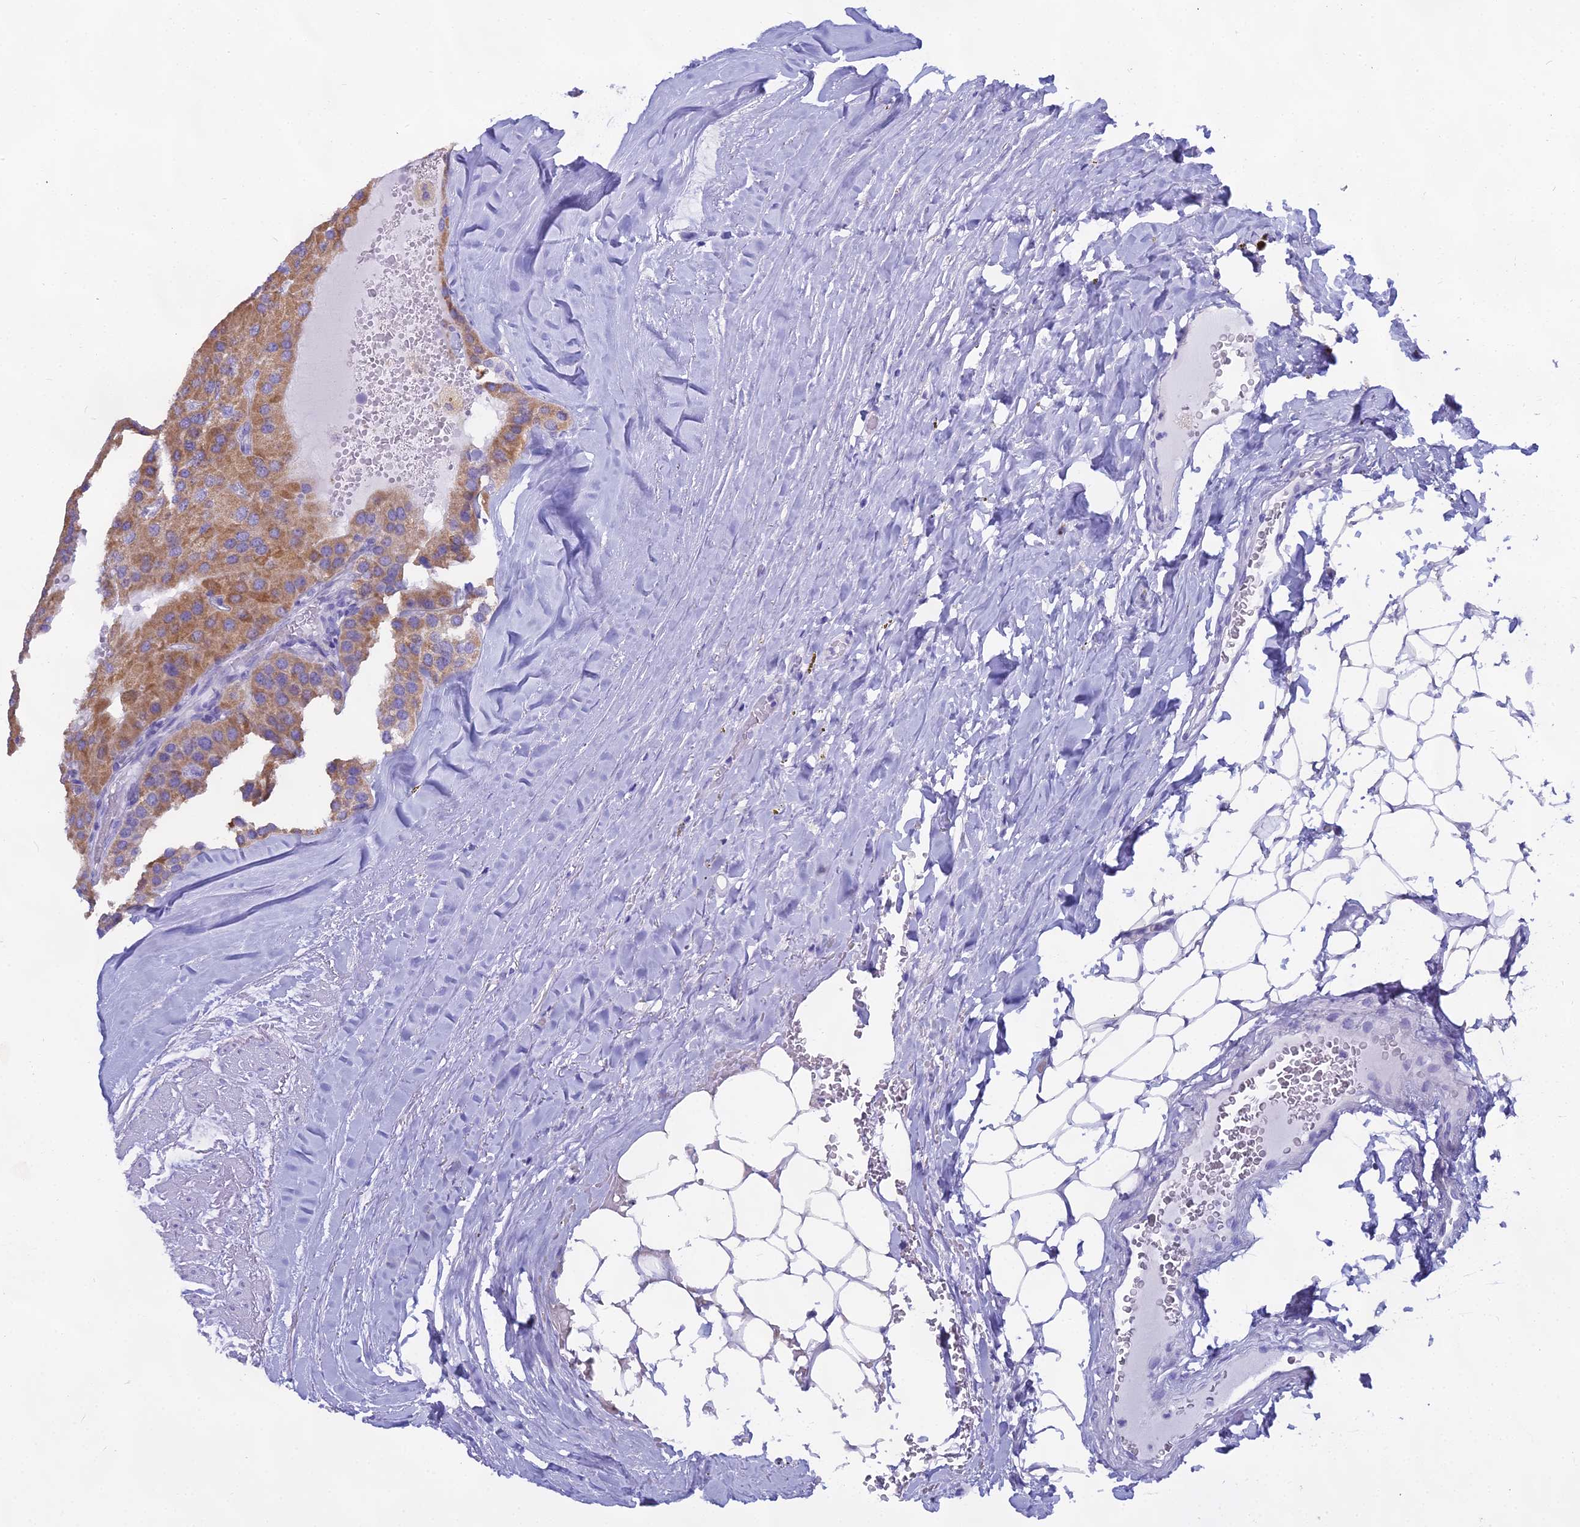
{"staining": {"intensity": "moderate", "quantity": ">75%", "location": "cytoplasmic/membranous"}, "tissue": "parathyroid gland", "cell_type": "Glandular cells", "image_type": "normal", "snomed": [{"axis": "morphology", "description": "Normal tissue, NOS"}, {"axis": "morphology", "description": "Adenoma, NOS"}, {"axis": "topography", "description": "Parathyroid gland"}], "caption": "Benign parathyroid gland displays moderate cytoplasmic/membranous expression in approximately >75% of glandular cells, visualized by immunohistochemistry.", "gene": "CGB1", "patient": {"sex": "female", "age": 86}}